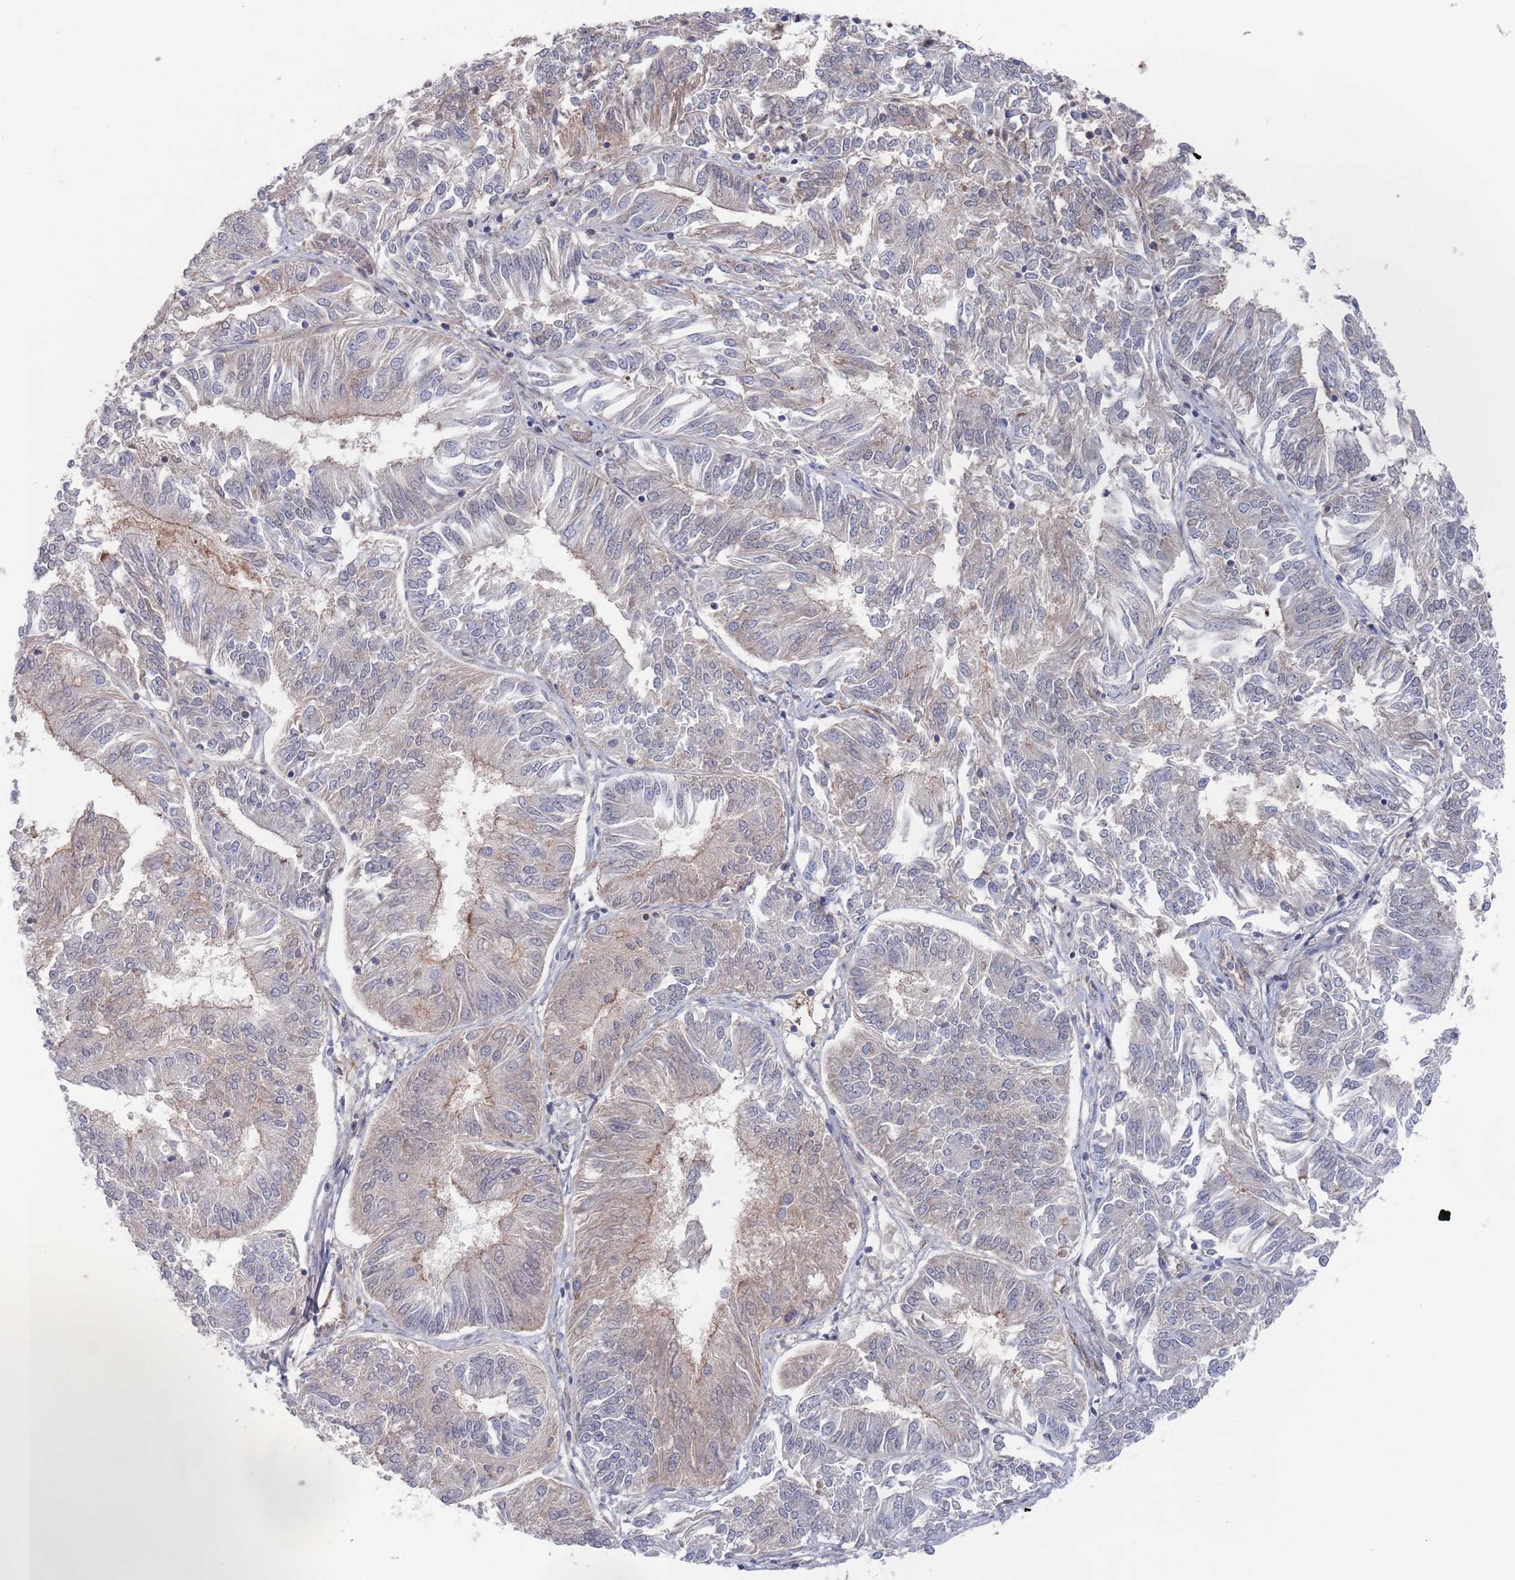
{"staining": {"intensity": "negative", "quantity": "none", "location": "none"}, "tissue": "endometrial cancer", "cell_type": "Tumor cells", "image_type": "cancer", "snomed": [{"axis": "morphology", "description": "Adenocarcinoma, NOS"}, {"axis": "topography", "description": "Endometrium"}], "caption": "This is an immunohistochemistry histopathology image of endometrial cancer (adenocarcinoma). There is no positivity in tumor cells.", "gene": "PLEKHA4", "patient": {"sex": "female", "age": 58}}